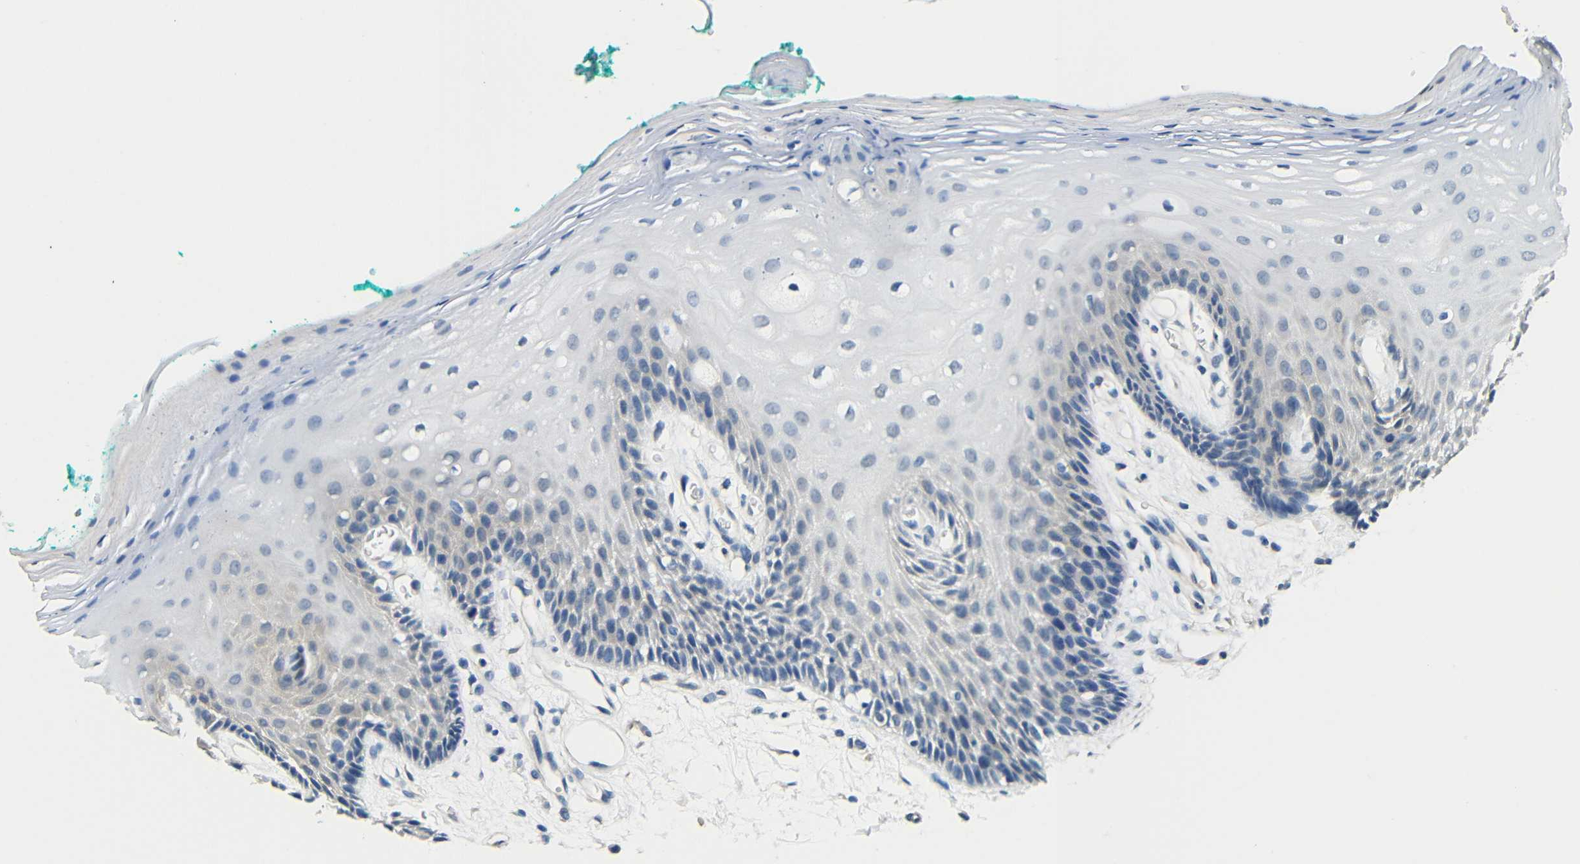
{"staining": {"intensity": "negative", "quantity": "none", "location": "none"}, "tissue": "oral mucosa", "cell_type": "Squamous epithelial cells", "image_type": "normal", "snomed": [{"axis": "morphology", "description": "Normal tissue, NOS"}, {"axis": "topography", "description": "Skeletal muscle"}, {"axis": "topography", "description": "Oral tissue"}, {"axis": "topography", "description": "Peripheral nerve tissue"}], "caption": "High power microscopy histopathology image of an immunohistochemistry (IHC) micrograph of normal oral mucosa, revealing no significant staining in squamous epithelial cells. The staining was performed using DAB (3,3'-diaminobenzidine) to visualize the protein expression in brown, while the nuclei were stained in blue with hematoxylin (Magnification: 20x).", "gene": "ADAP1", "patient": {"sex": "female", "age": 84}}